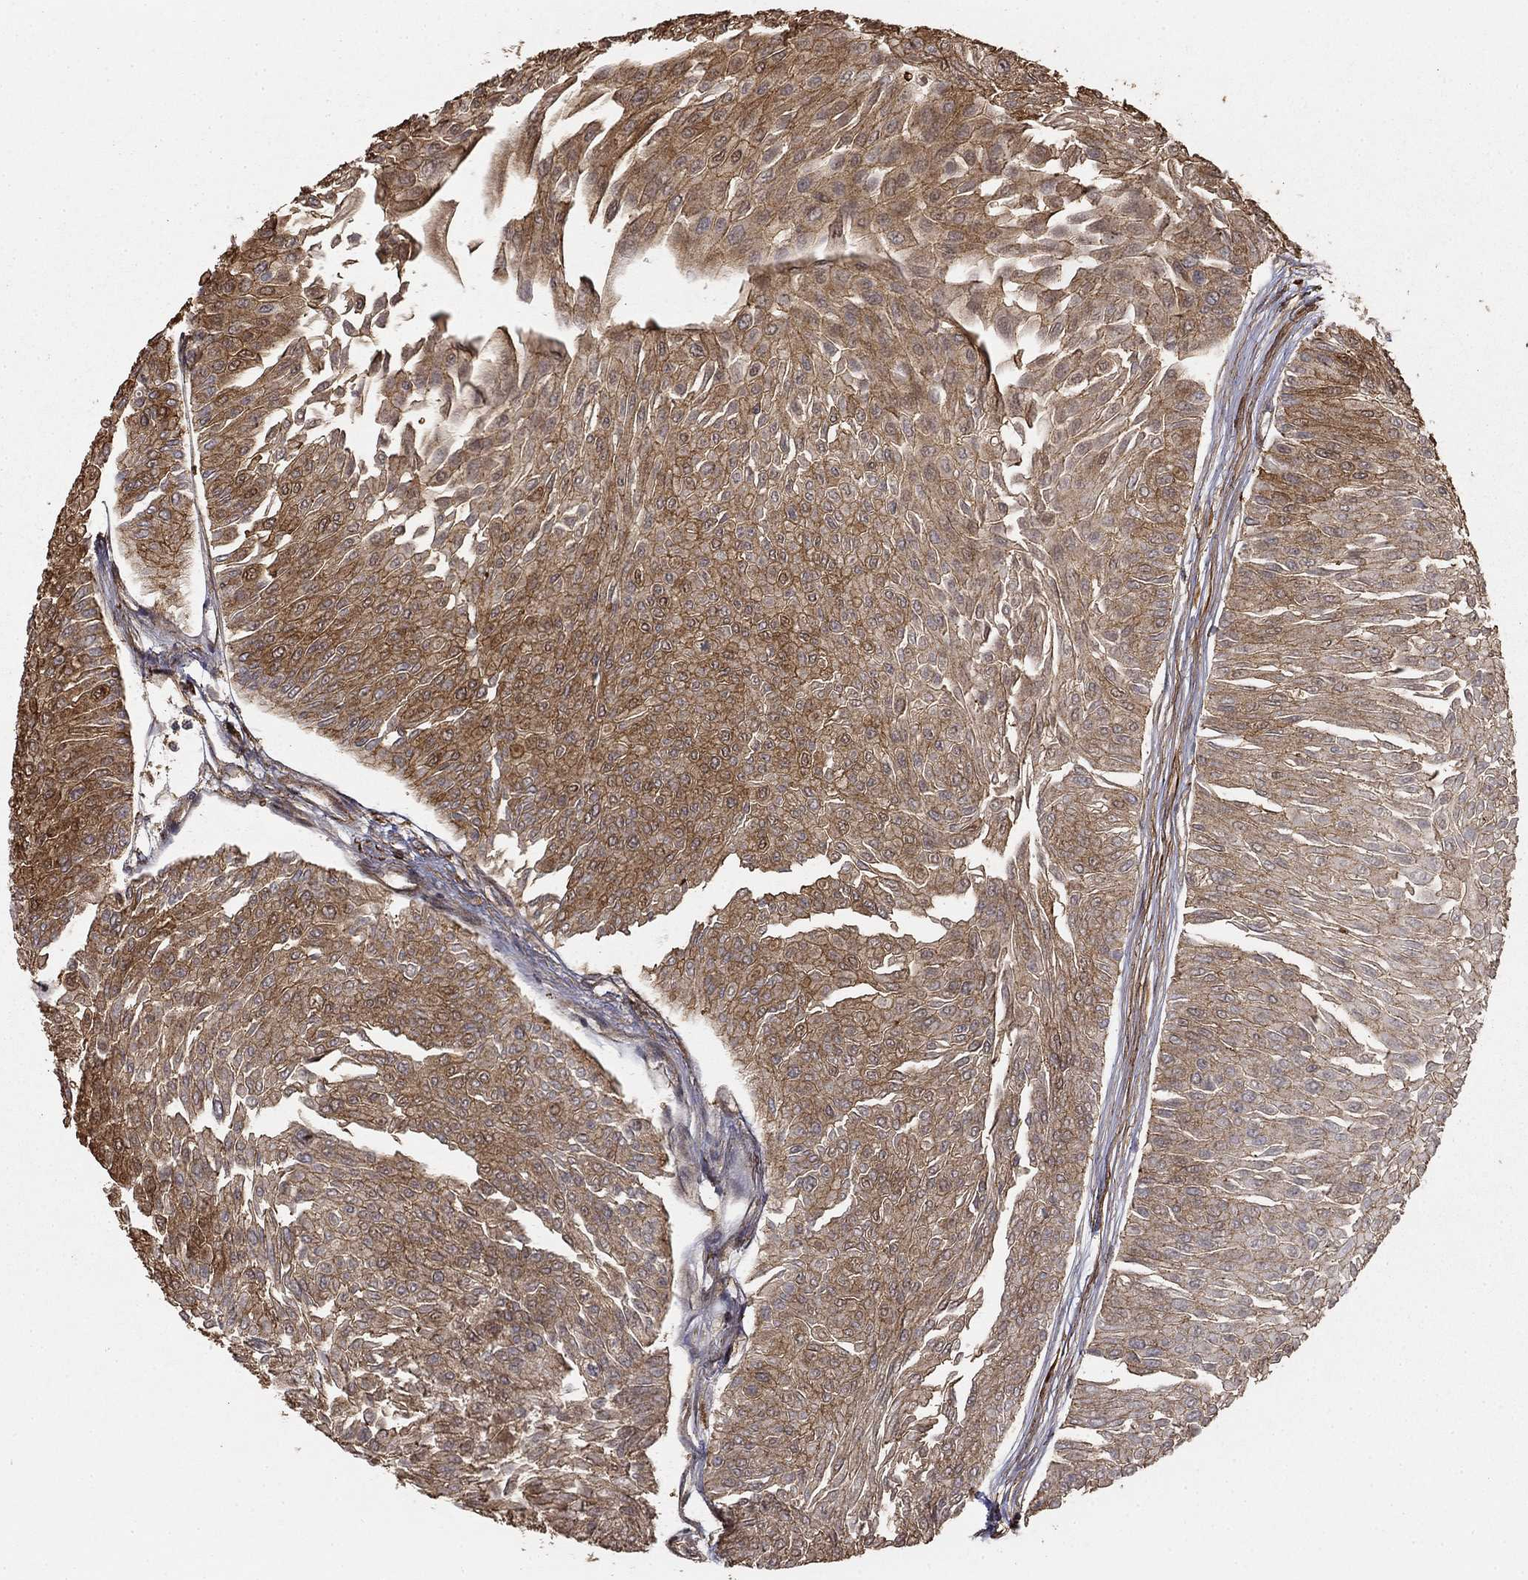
{"staining": {"intensity": "moderate", "quantity": "<25%", "location": "cytoplasmic/membranous"}, "tissue": "urothelial cancer", "cell_type": "Tumor cells", "image_type": "cancer", "snomed": [{"axis": "morphology", "description": "Urothelial carcinoma, Low grade"}, {"axis": "topography", "description": "Urinary bladder"}], "caption": "An IHC histopathology image of neoplastic tissue is shown. Protein staining in brown highlights moderate cytoplasmic/membranous positivity in low-grade urothelial carcinoma within tumor cells.", "gene": "HABP4", "patient": {"sex": "male", "age": 67}}